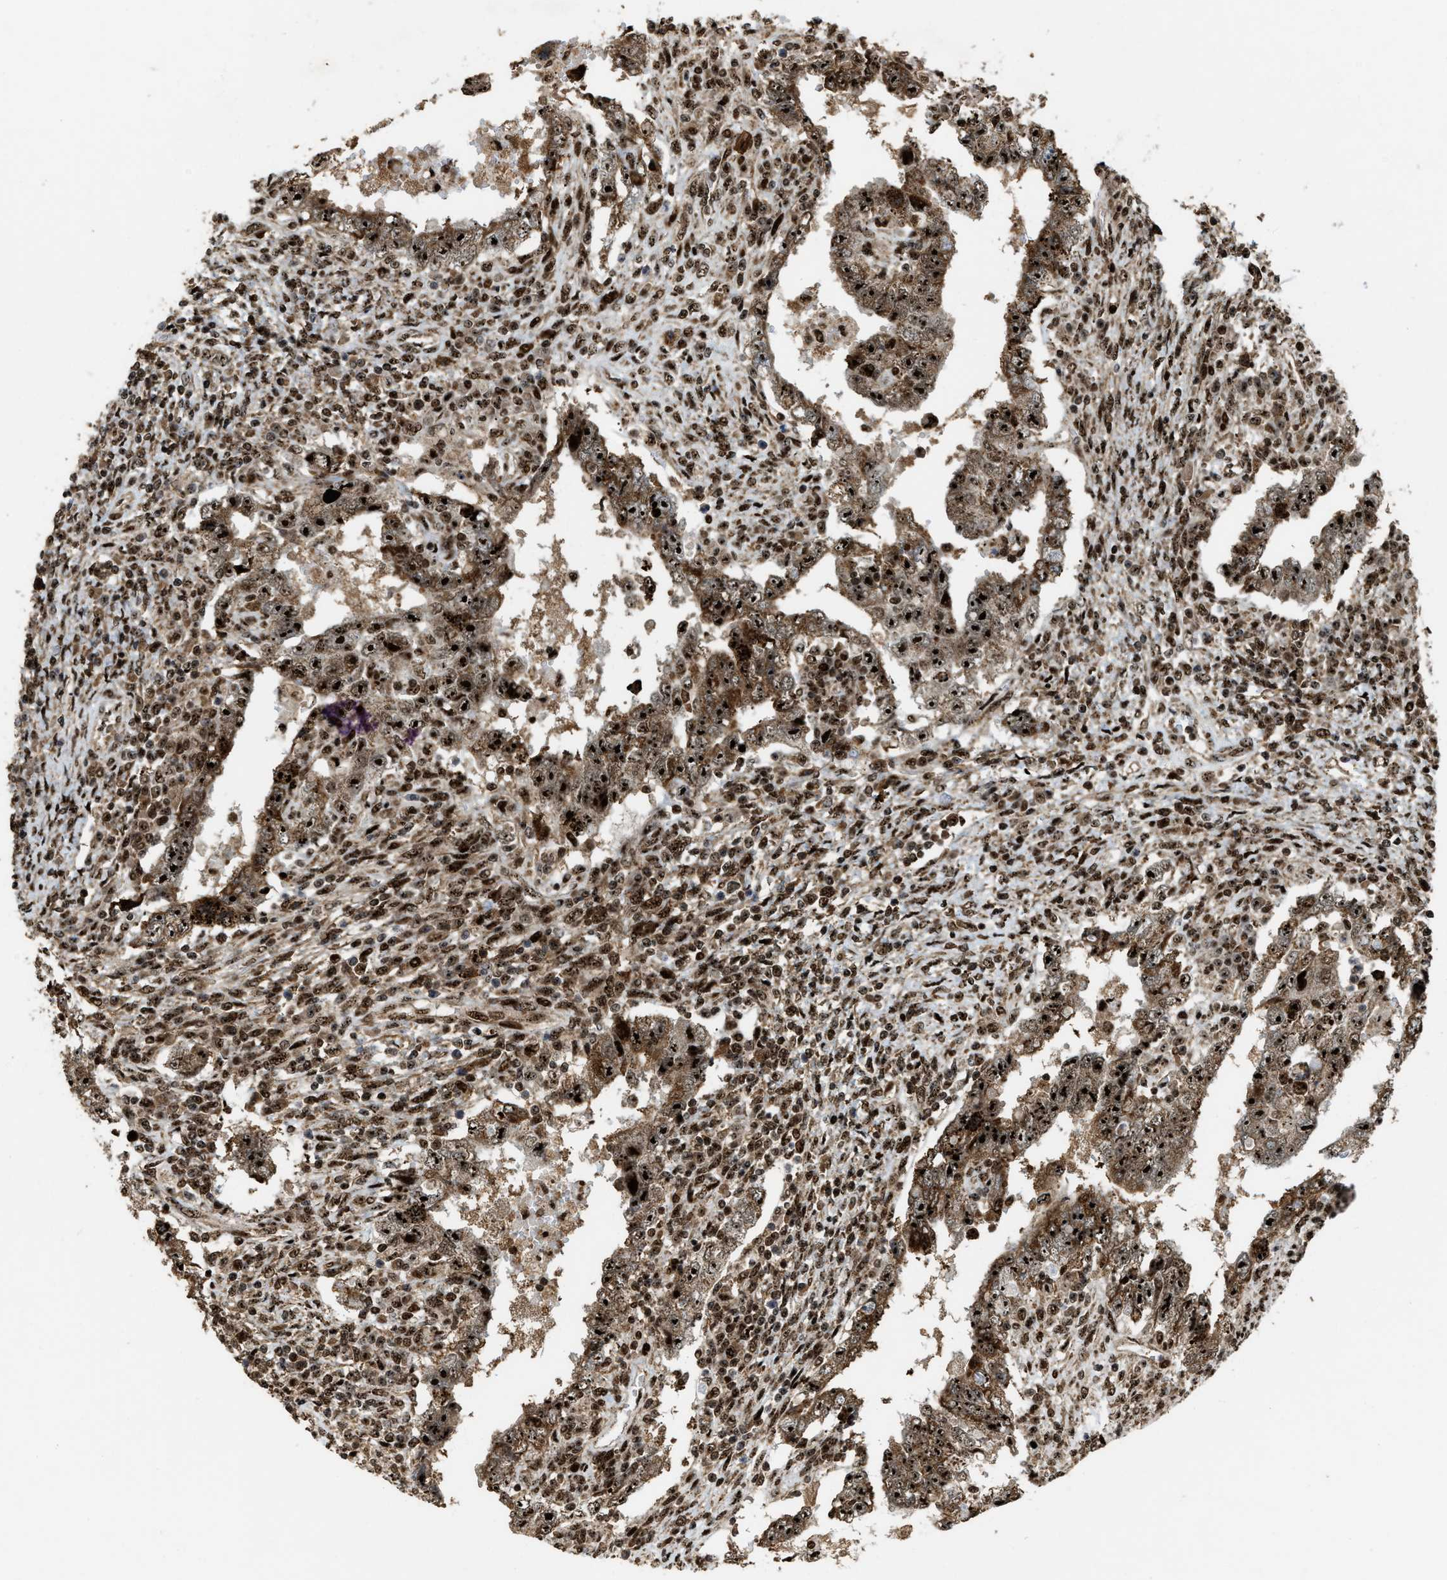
{"staining": {"intensity": "strong", "quantity": ">75%", "location": "cytoplasmic/membranous,nuclear"}, "tissue": "testis cancer", "cell_type": "Tumor cells", "image_type": "cancer", "snomed": [{"axis": "morphology", "description": "Carcinoma, Embryonal, NOS"}, {"axis": "topography", "description": "Testis"}], "caption": "Protein analysis of testis embryonal carcinoma tissue demonstrates strong cytoplasmic/membranous and nuclear staining in approximately >75% of tumor cells.", "gene": "ZNF687", "patient": {"sex": "male", "age": 26}}